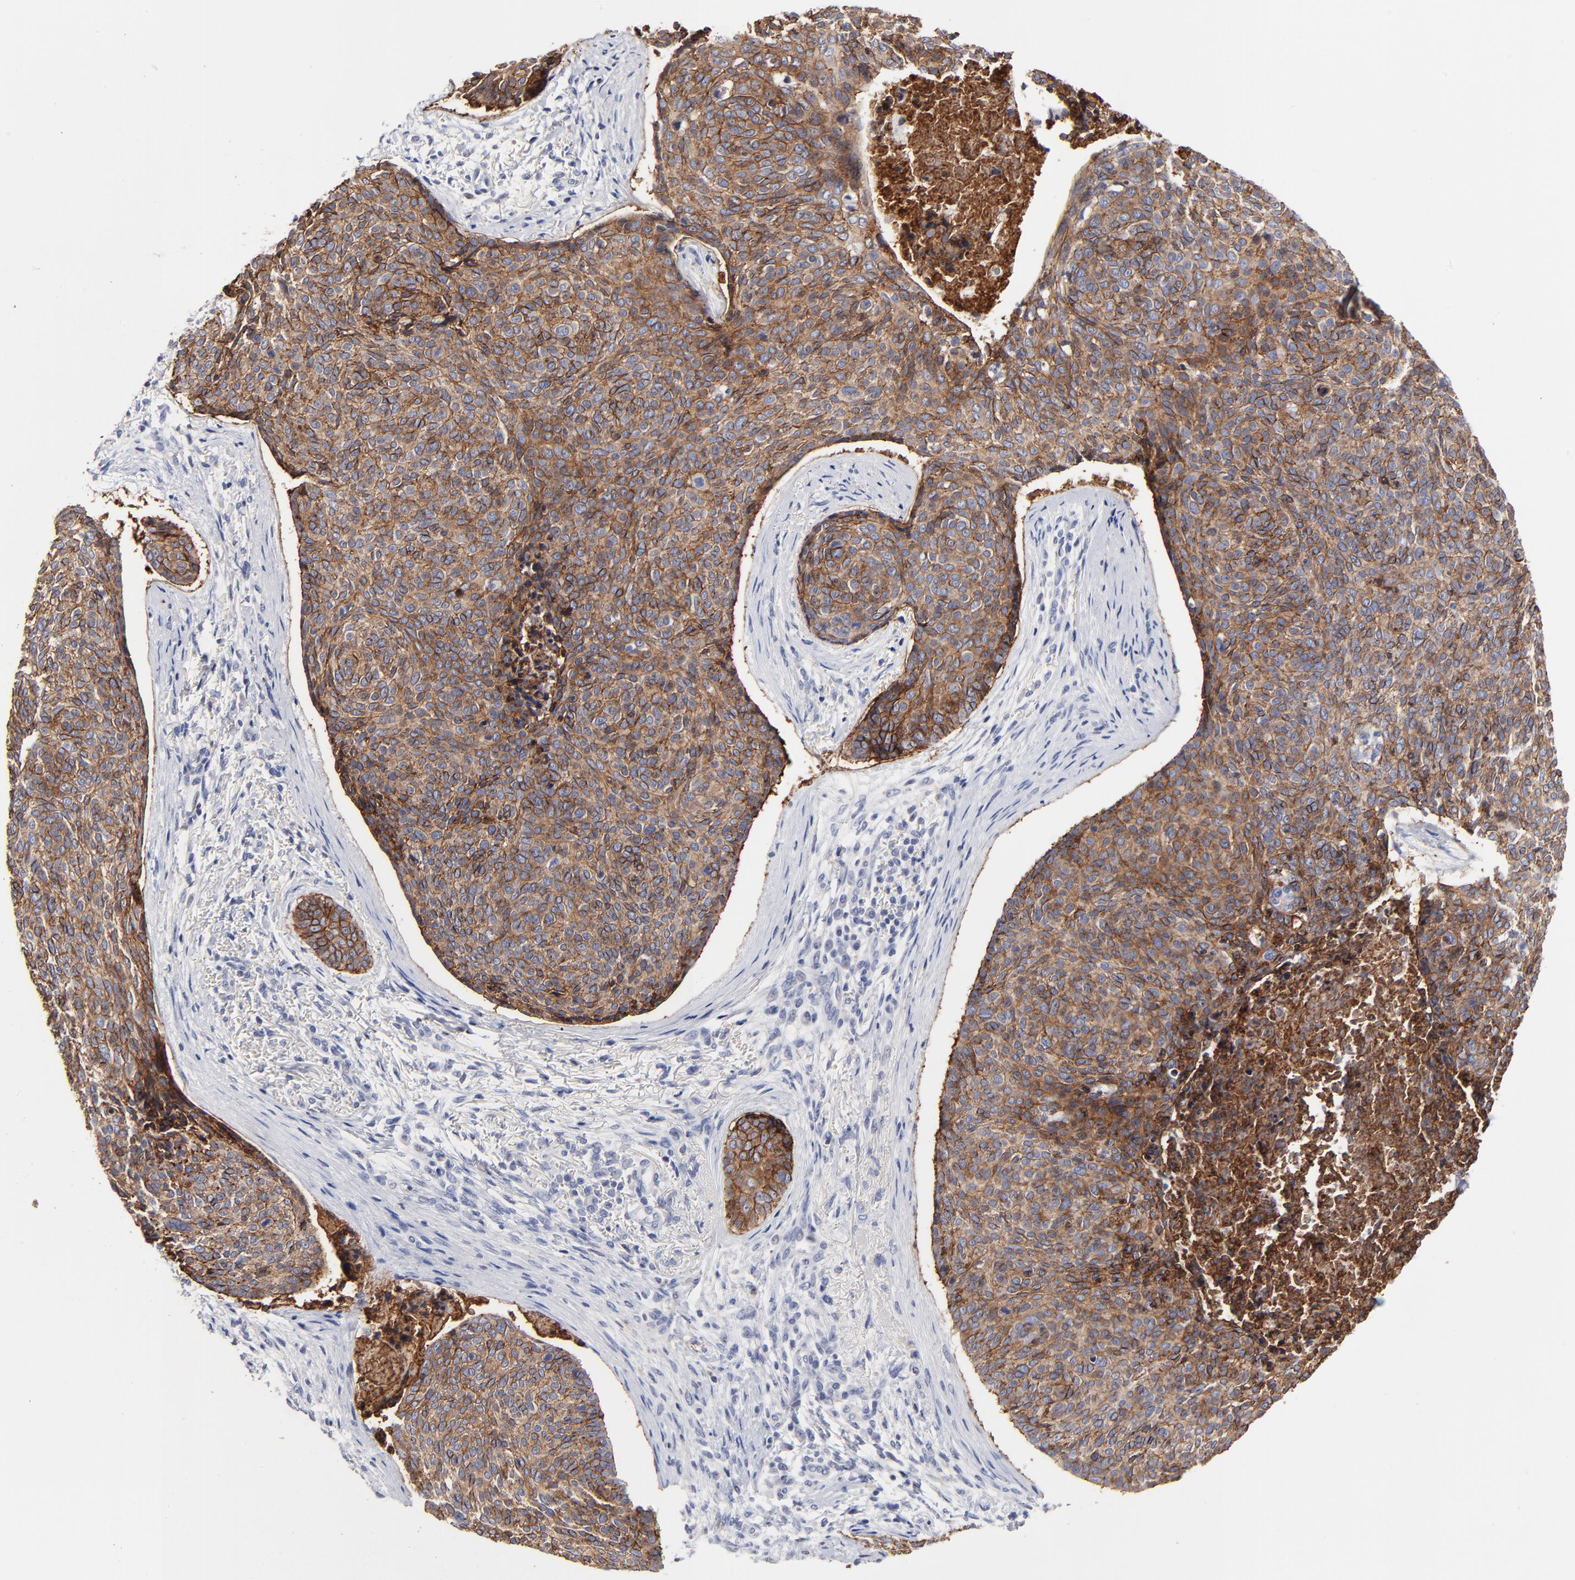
{"staining": {"intensity": "moderate", "quantity": ">75%", "location": "cytoplasmic/membranous"}, "tissue": "skin cancer", "cell_type": "Tumor cells", "image_type": "cancer", "snomed": [{"axis": "morphology", "description": "Normal tissue, NOS"}, {"axis": "morphology", "description": "Basal cell carcinoma"}, {"axis": "topography", "description": "Skin"}], "caption": "Tumor cells display medium levels of moderate cytoplasmic/membranous expression in about >75% of cells in basal cell carcinoma (skin). Nuclei are stained in blue.", "gene": "CXADR", "patient": {"sex": "female", "age": 57}}